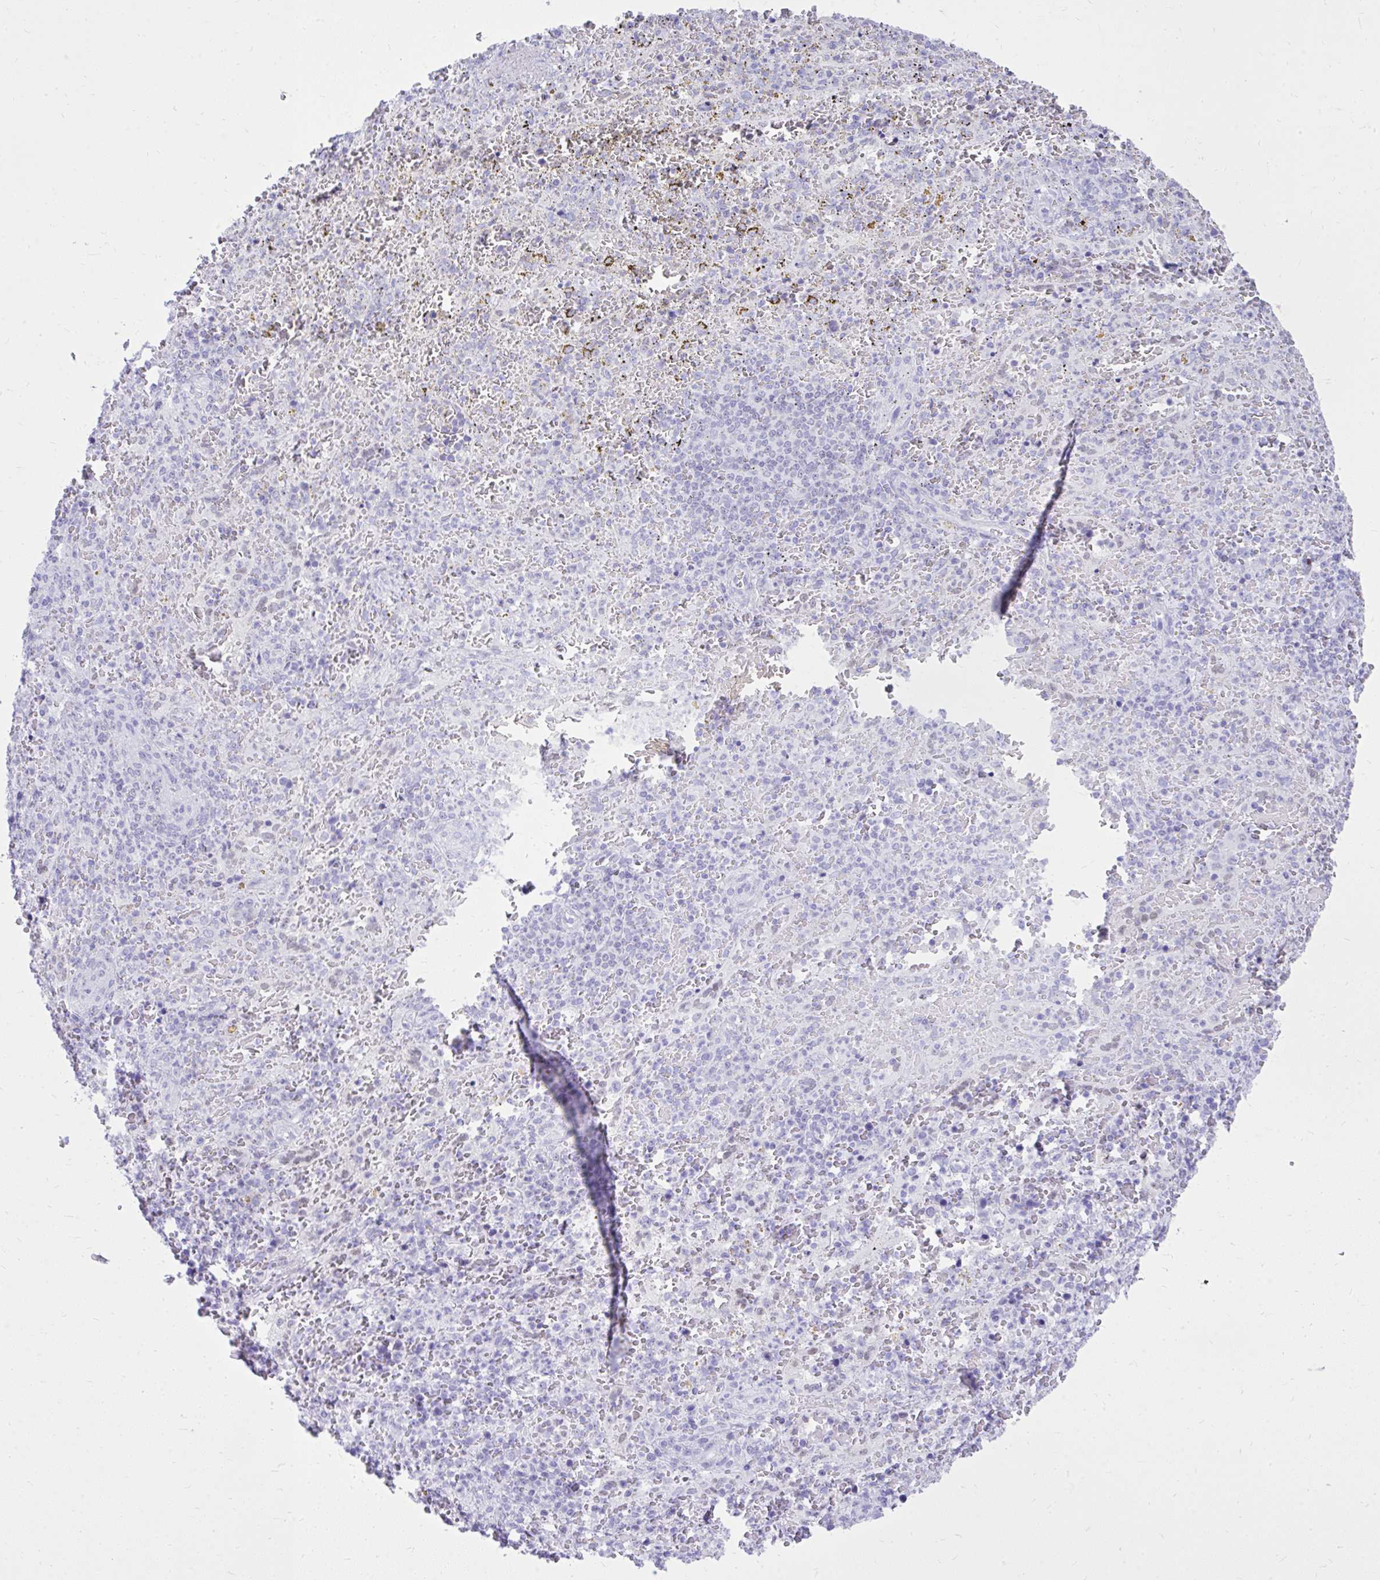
{"staining": {"intensity": "negative", "quantity": "none", "location": "none"}, "tissue": "spleen", "cell_type": "Cells in red pulp", "image_type": "normal", "snomed": [{"axis": "morphology", "description": "Normal tissue, NOS"}, {"axis": "topography", "description": "Spleen"}], "caption": "Cells in red pulp show no significant positivity in unremarkable spleen. (DAB (3,3'-diaminobenzidine) immunohistochemistry visualized using brightfield microscopy, high magnification).", "gene": "RALYL", "patient": {"sex": "female", "age": 50}}